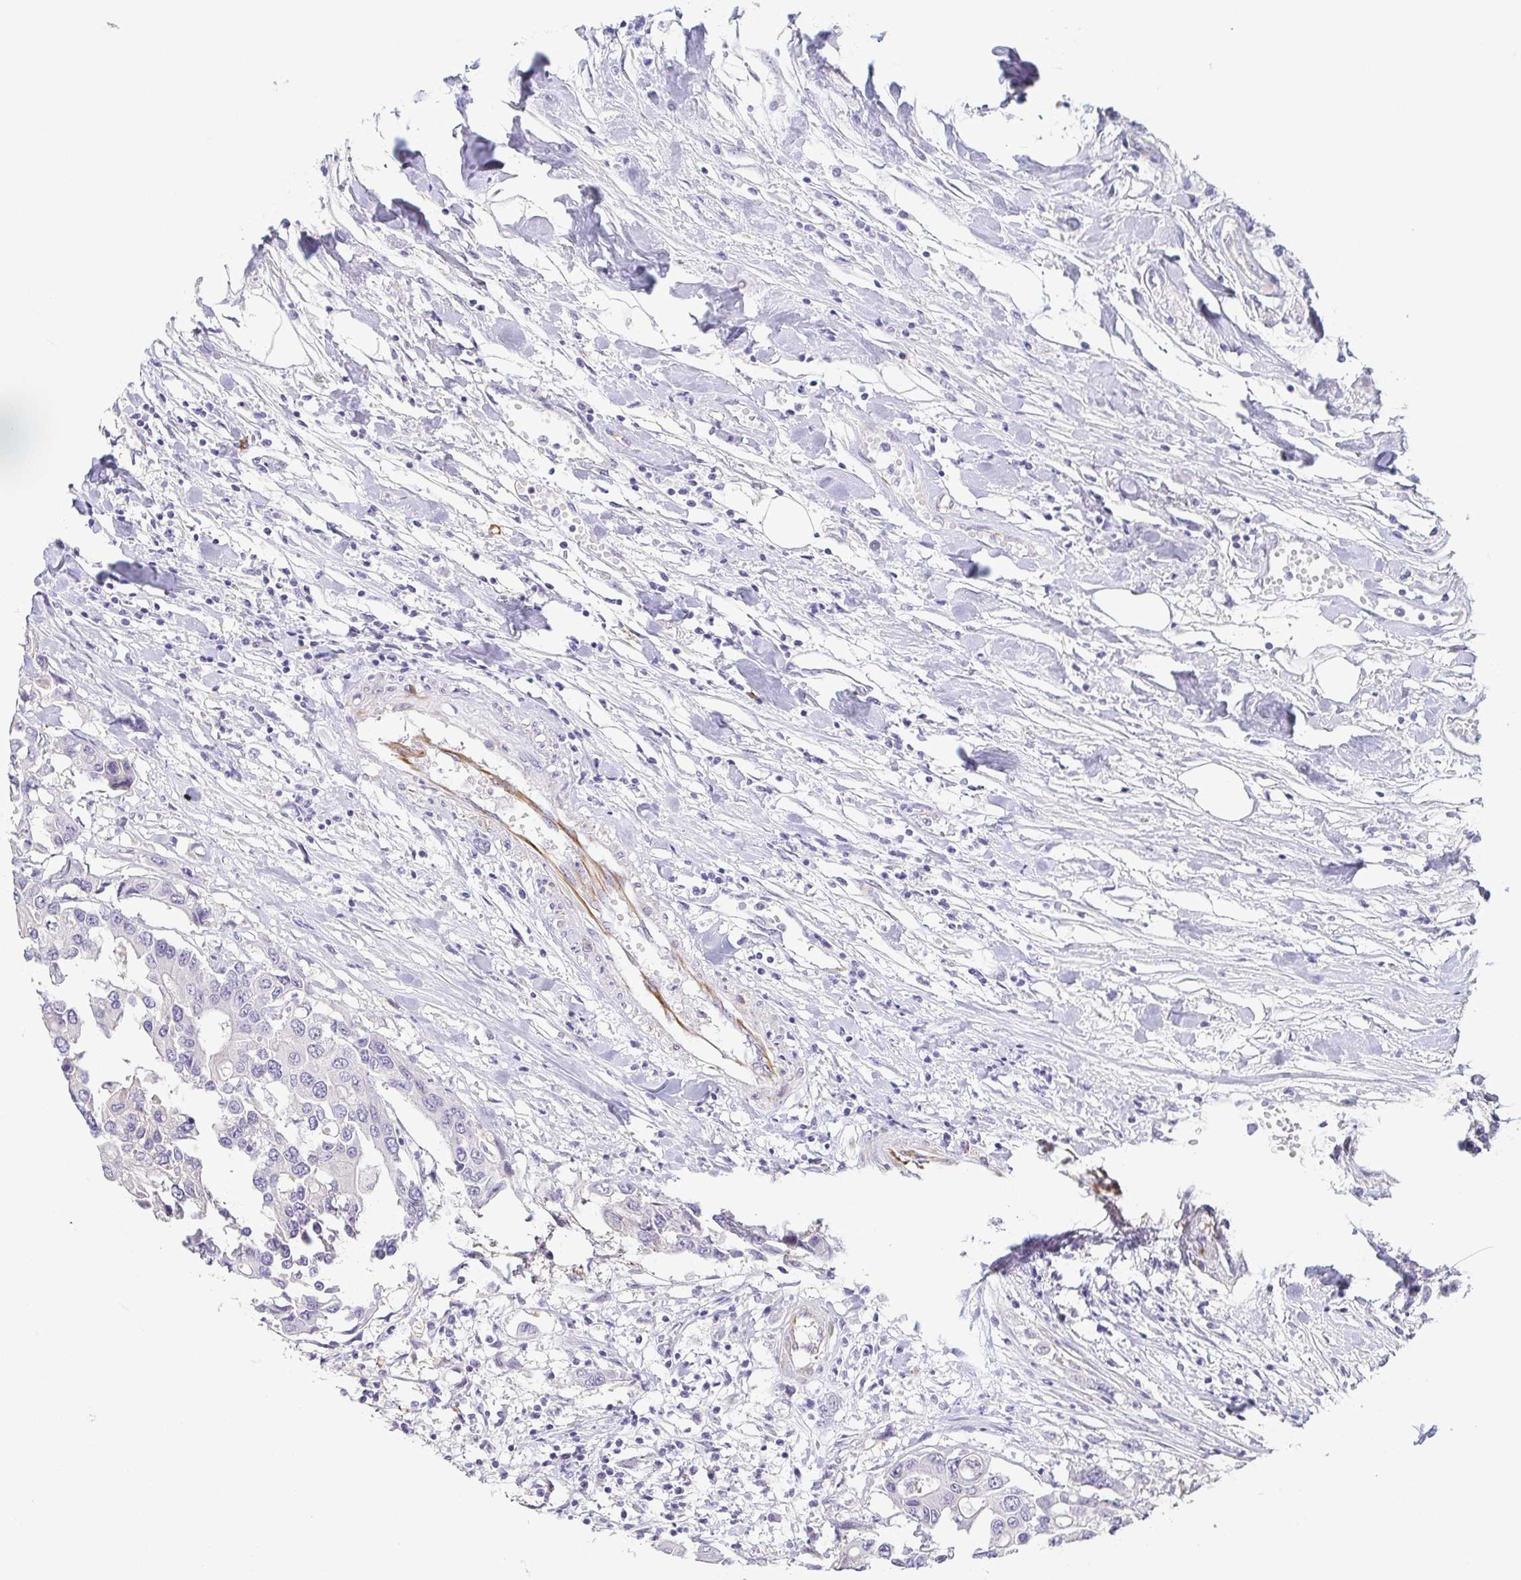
{"staining": {"intensity": "negative", "quantity": "none", "location": "none"}, "tissue": "colorectal cancer", "cell_type": "Tumor cells", "image_type": "cancer", "snomed": [{"axis": "morphology", "description": "Adenocarcinoma, NOS"}, {"axis": "topography", "description": "Colon"}], "caption": "Protein analysis of colorectal cancer reveals no significant expression in tumor cells.", "gene": "COL17A1", "patient": {"sex": "male", "age": 77}}